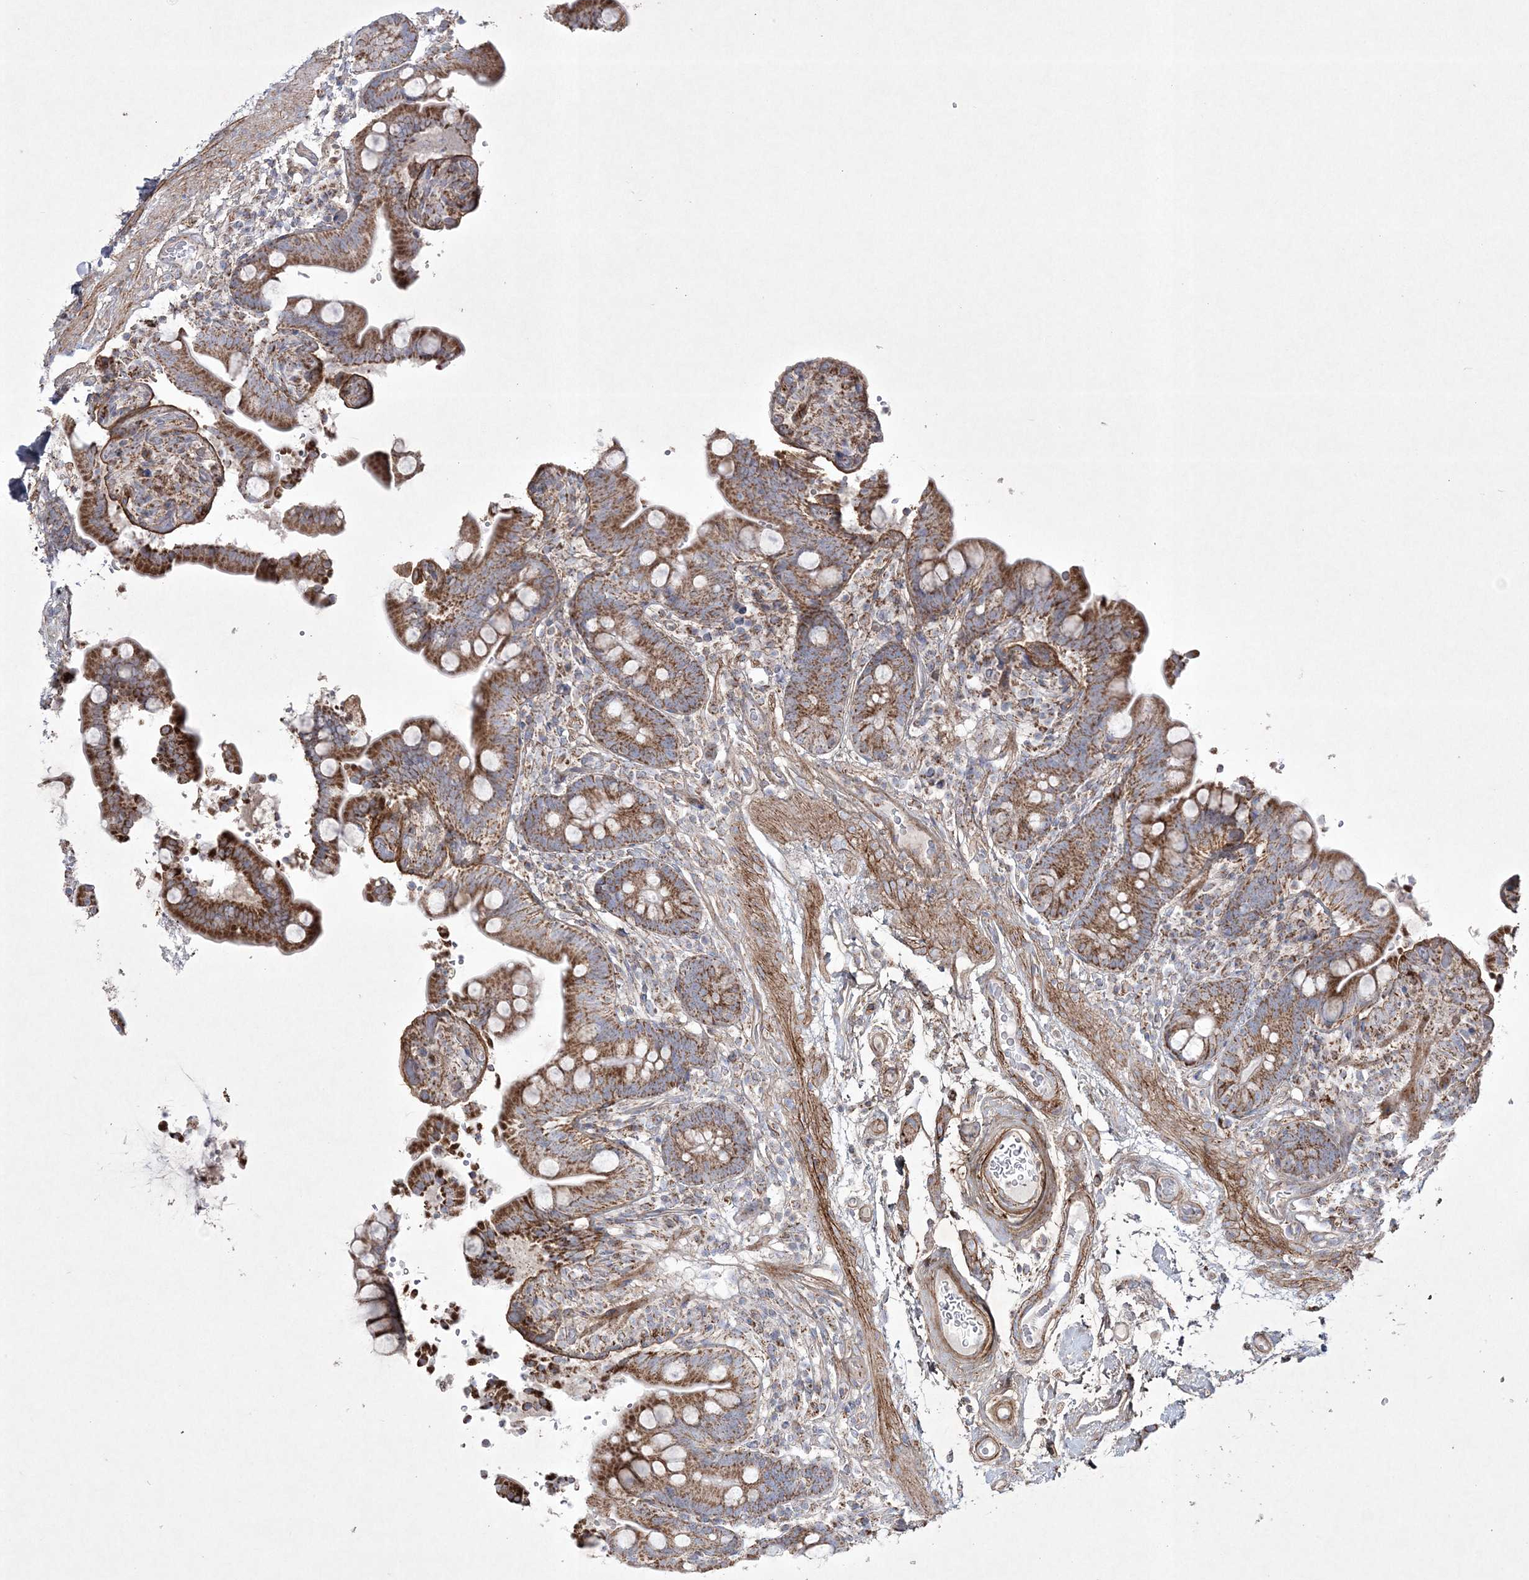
{"staining": {"intensity": "moderate", "quantity": ">75%", "location": "cytoplasmic/membranous"}, "tissue": "colon", "cell_type": "Endothelial cells", "image_type": "normal", "snomed": [{"axis": "morphology", "description": "Normal tissue, NOS"}, {"axis": "topography", "description": "Smooth muscle"}, {"axis": "topography", "description": "Colon"}], "caption": "Immunohistochemical staining of benign colon displays medium levels of moderate cytoplasmic/membranous staining in about >75% of endothelial cells.", "gene": "RICTOR", "patient": {"sex": "male", "age": 73}}